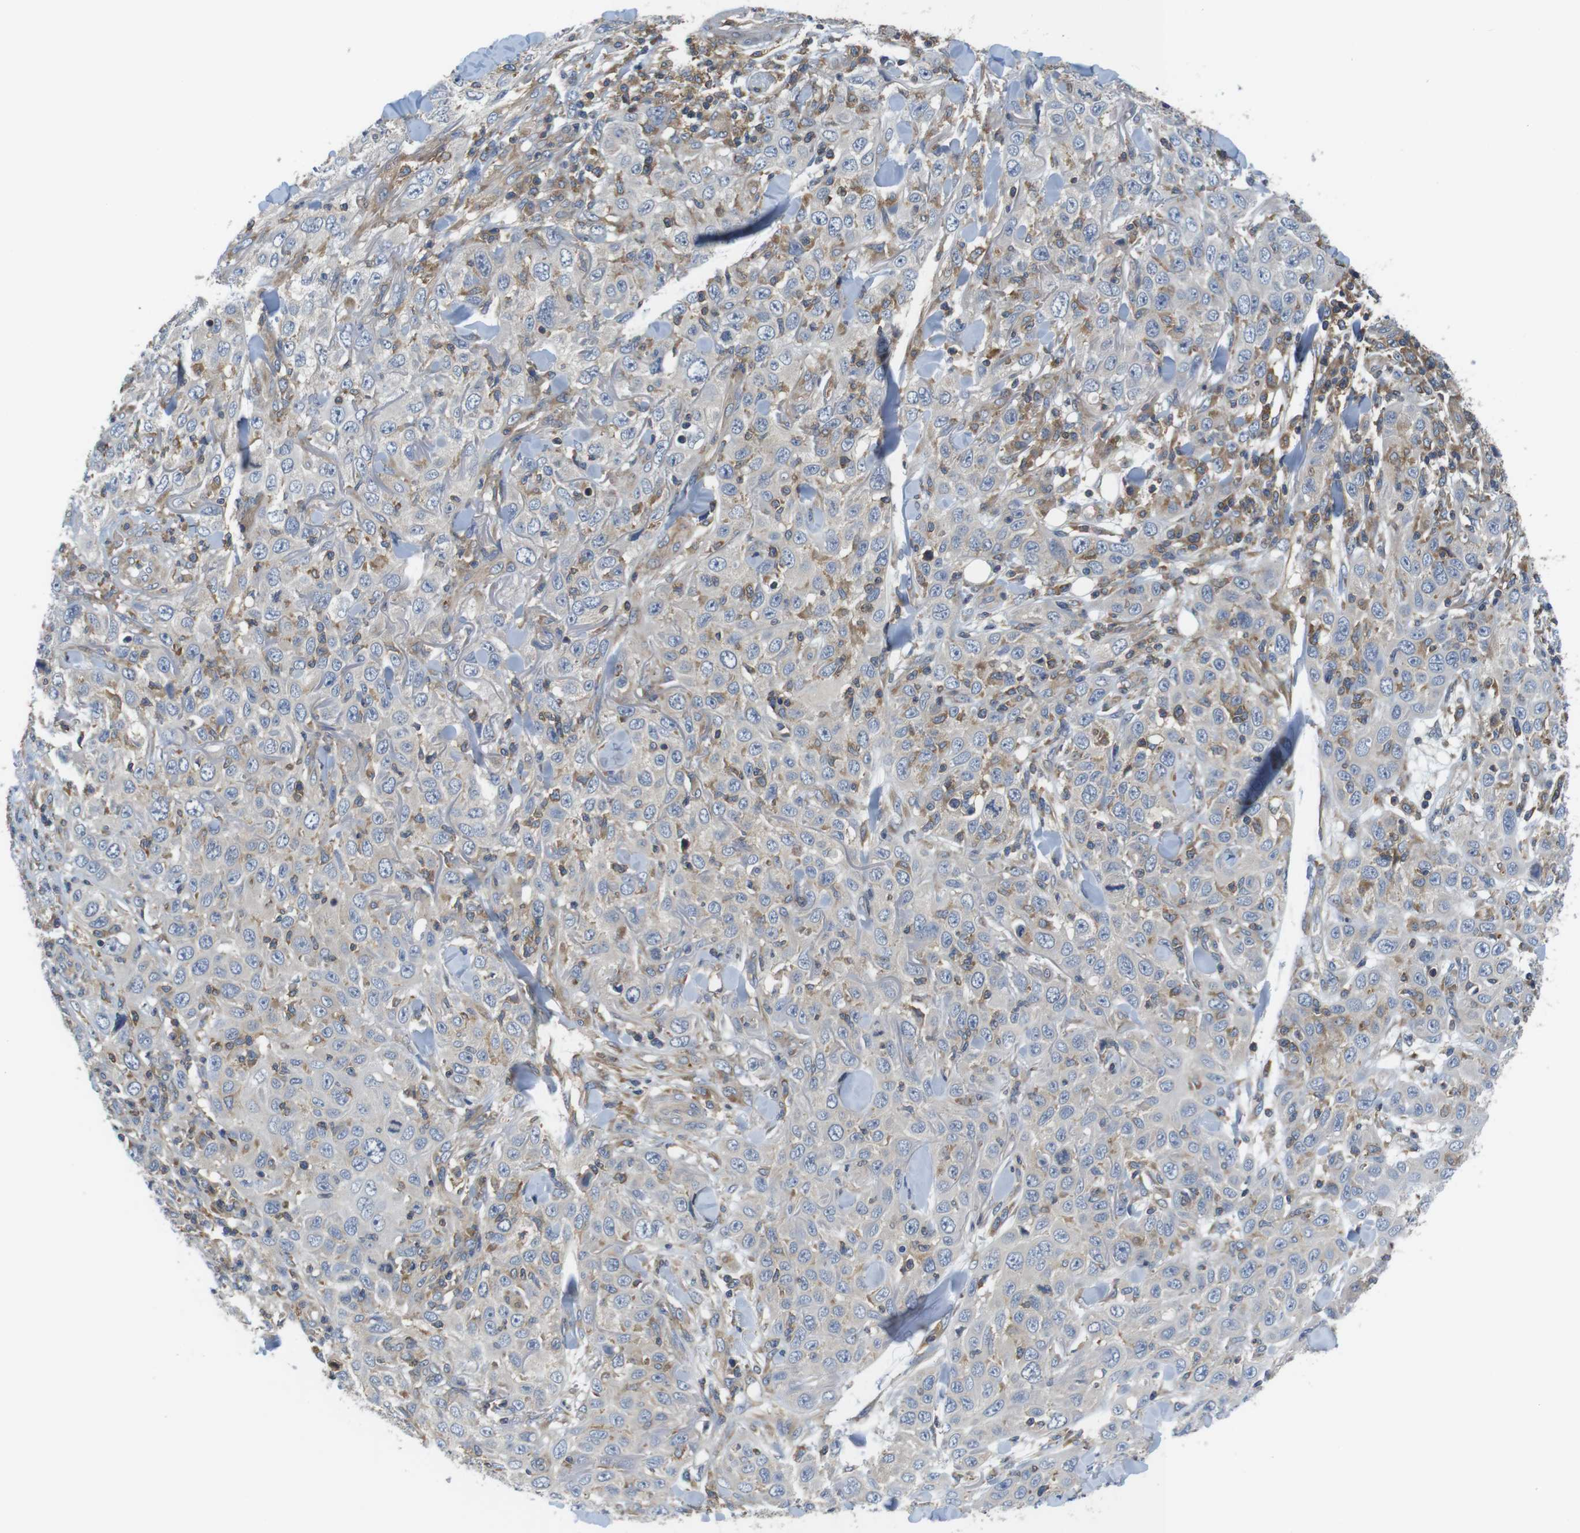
{"staining": {"intensity": "negative", "quantity": "none", "location": "none"}, "tissue": "skin cancer", "cell_type": "Tumor cells", "image_type": "cancer", "snomed": [{"axis": "morphology", "description": "Squamous cell carcinoma, NOS"}, {"axis": "topography", "description": "Skin"}], "caption": "This is an immunohistochemistry (IHC) histopathology image of human skin squamous cell carcinoma. There is no positivity in tumor cells.", "gene": "HERPUD2", "patient": {"sex": "female", "age": 88}}